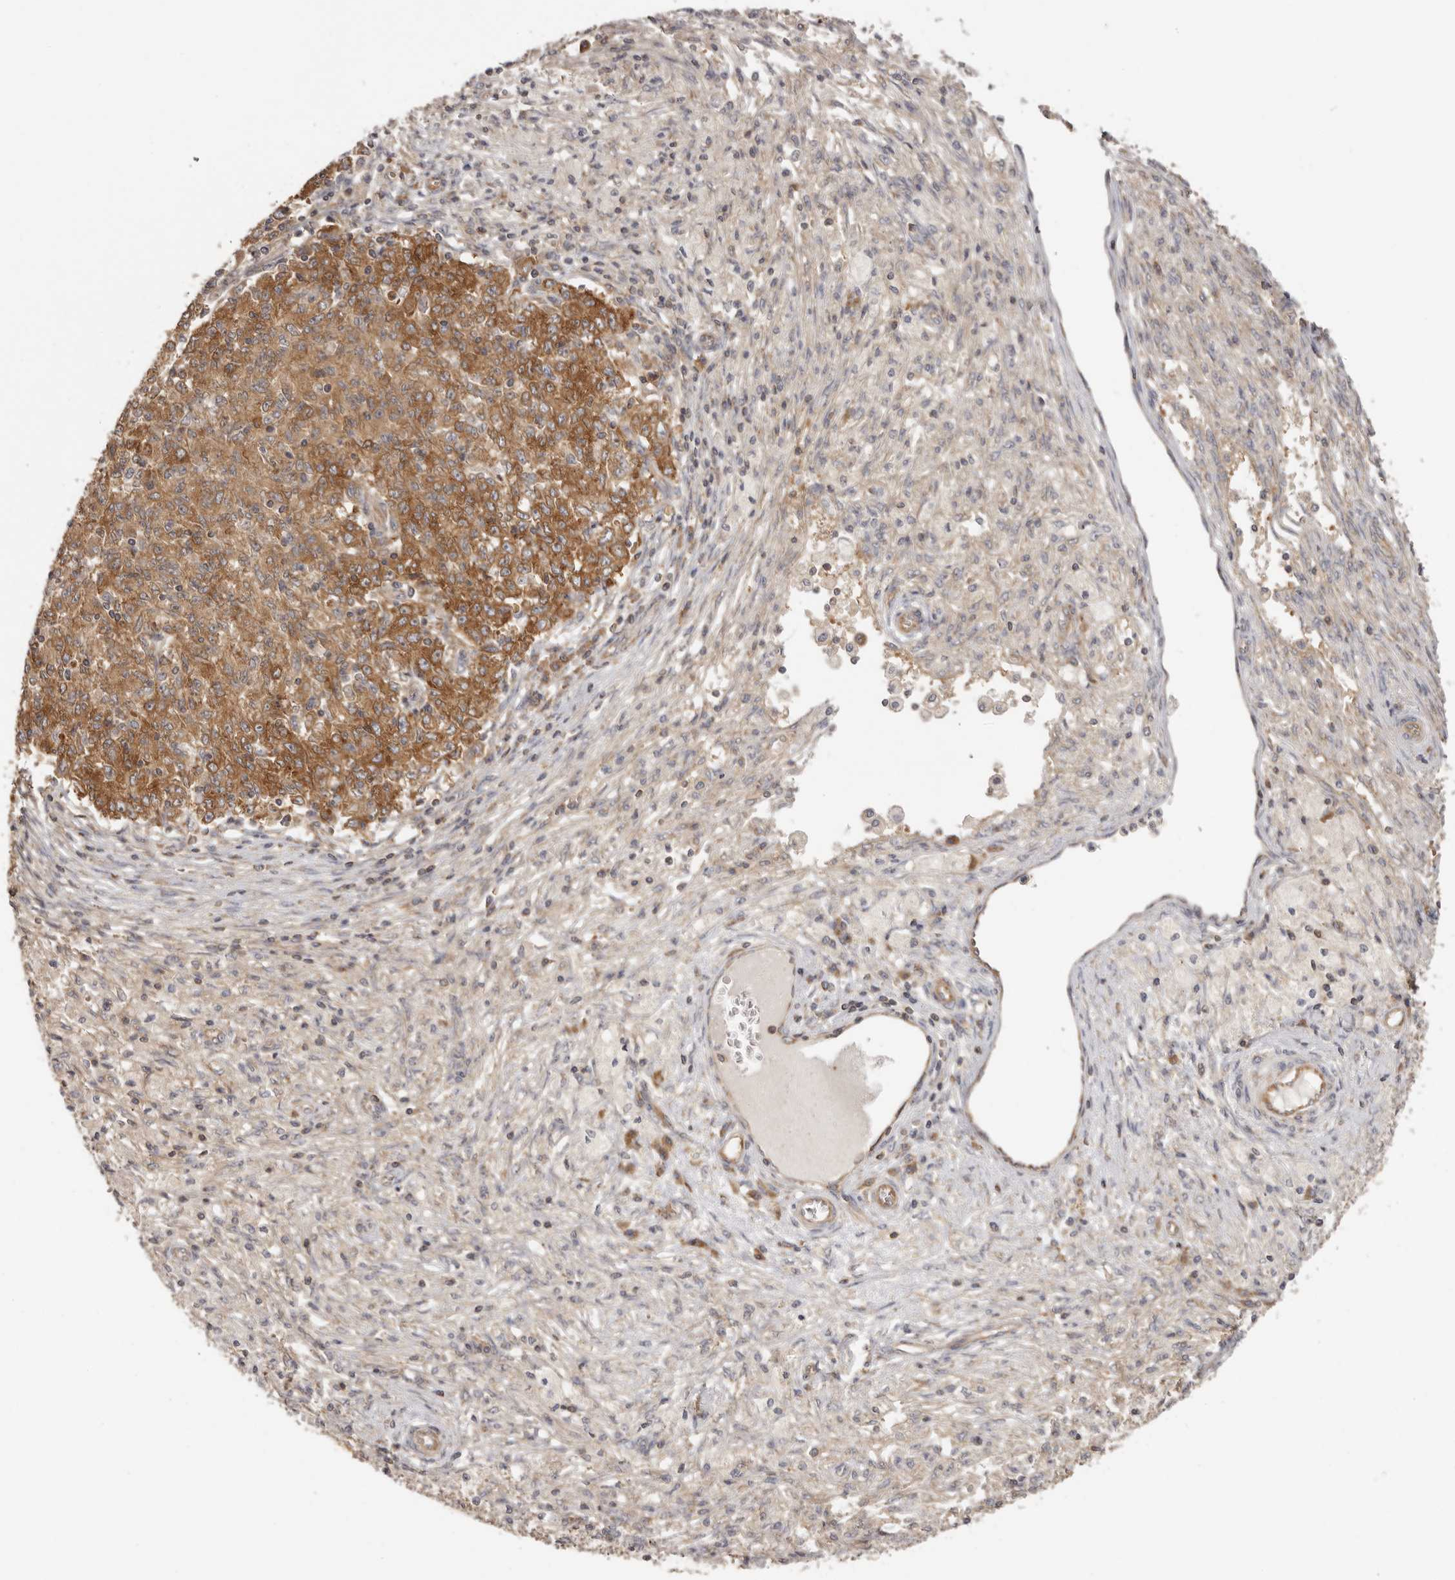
{"staining": {"intensity": "strong", "quantity": ">75%", "location": "cytoplasmic/membranous"}, "tissue": "ovarian cancer", "cell_type": "Tumor cells", "image_type": "cancer", "snomed": [{"axis": "morphology", "description": "Carcinoma, endometroid"}, {"axis": "topography", "description": "Ovary"}], "caption": "Immunohistochemistry (IHC) photomicrograph of neoplastic tissue: endometroid carcinoma (ovarian) stained using immunohistochemistry (IHC) displays high levels of strong protein expression localized specifically in the cytoplasmic/membranous of tumor cells, appearing as a cytoplasmic/membranous brown color.", "gene": "EEF1E1", "patient": {"sex": "female", "age": 42}}